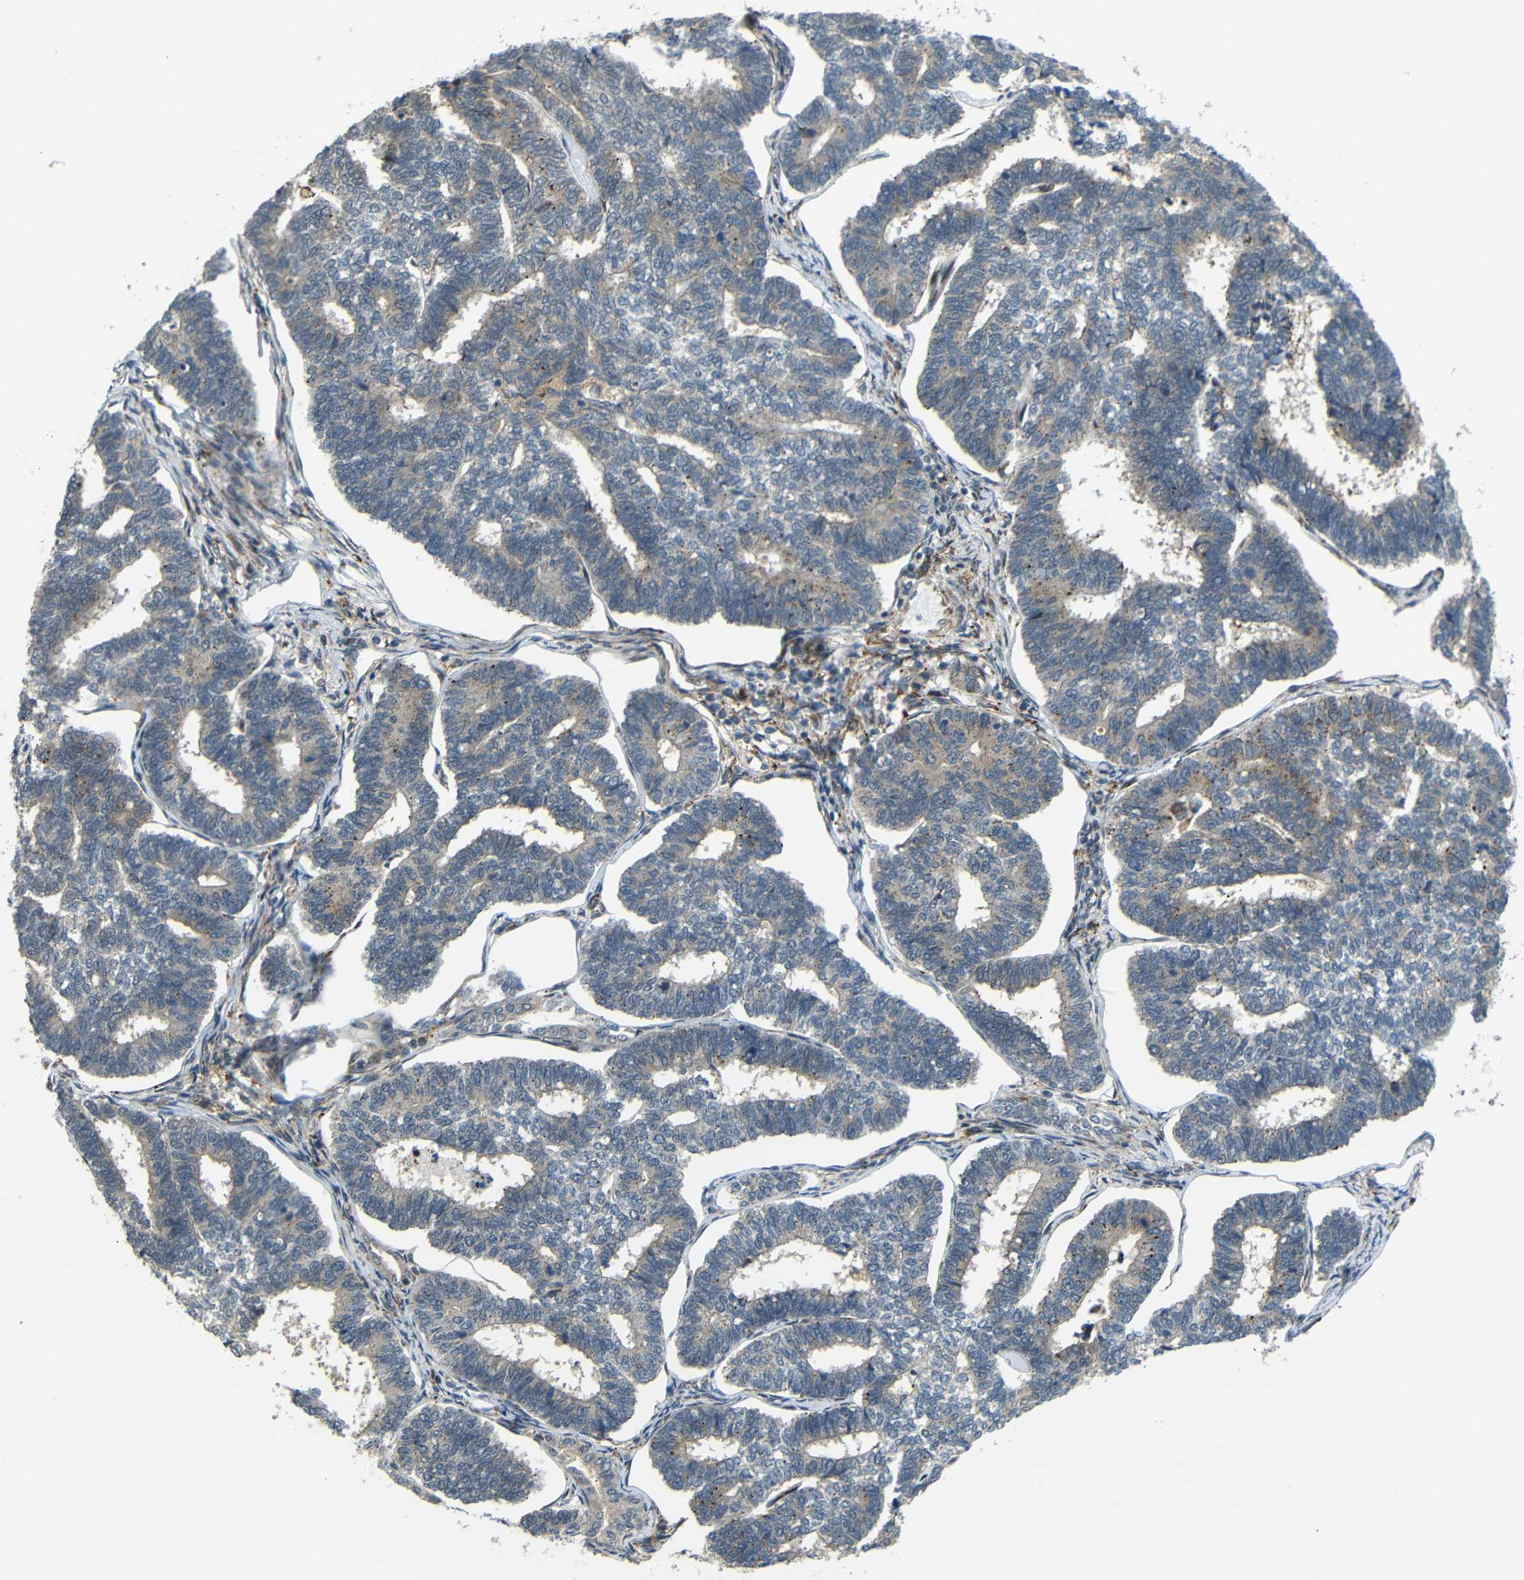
{"staining": {"intensity": "weak", "quantity": "25%-75%", "location": "cytoplasmic/membranous"}, "tissue": "endometrial cancer", "cell_type": "Tumor cells", "image_type": "cancer", "snomed": [{"axis": "morphology", "description": "Adenocarcinoma, NOS"}, {"axis": "topography", "description": "Endometrium"}], "caption": "Weak cytoplasmic/membranous protein staining is identified in approximately 25%-75% of tumor cells in endometrial adenocarcinoma.", "gene": "SYDE1", "patient": {"sex": "female", "age": 70}}